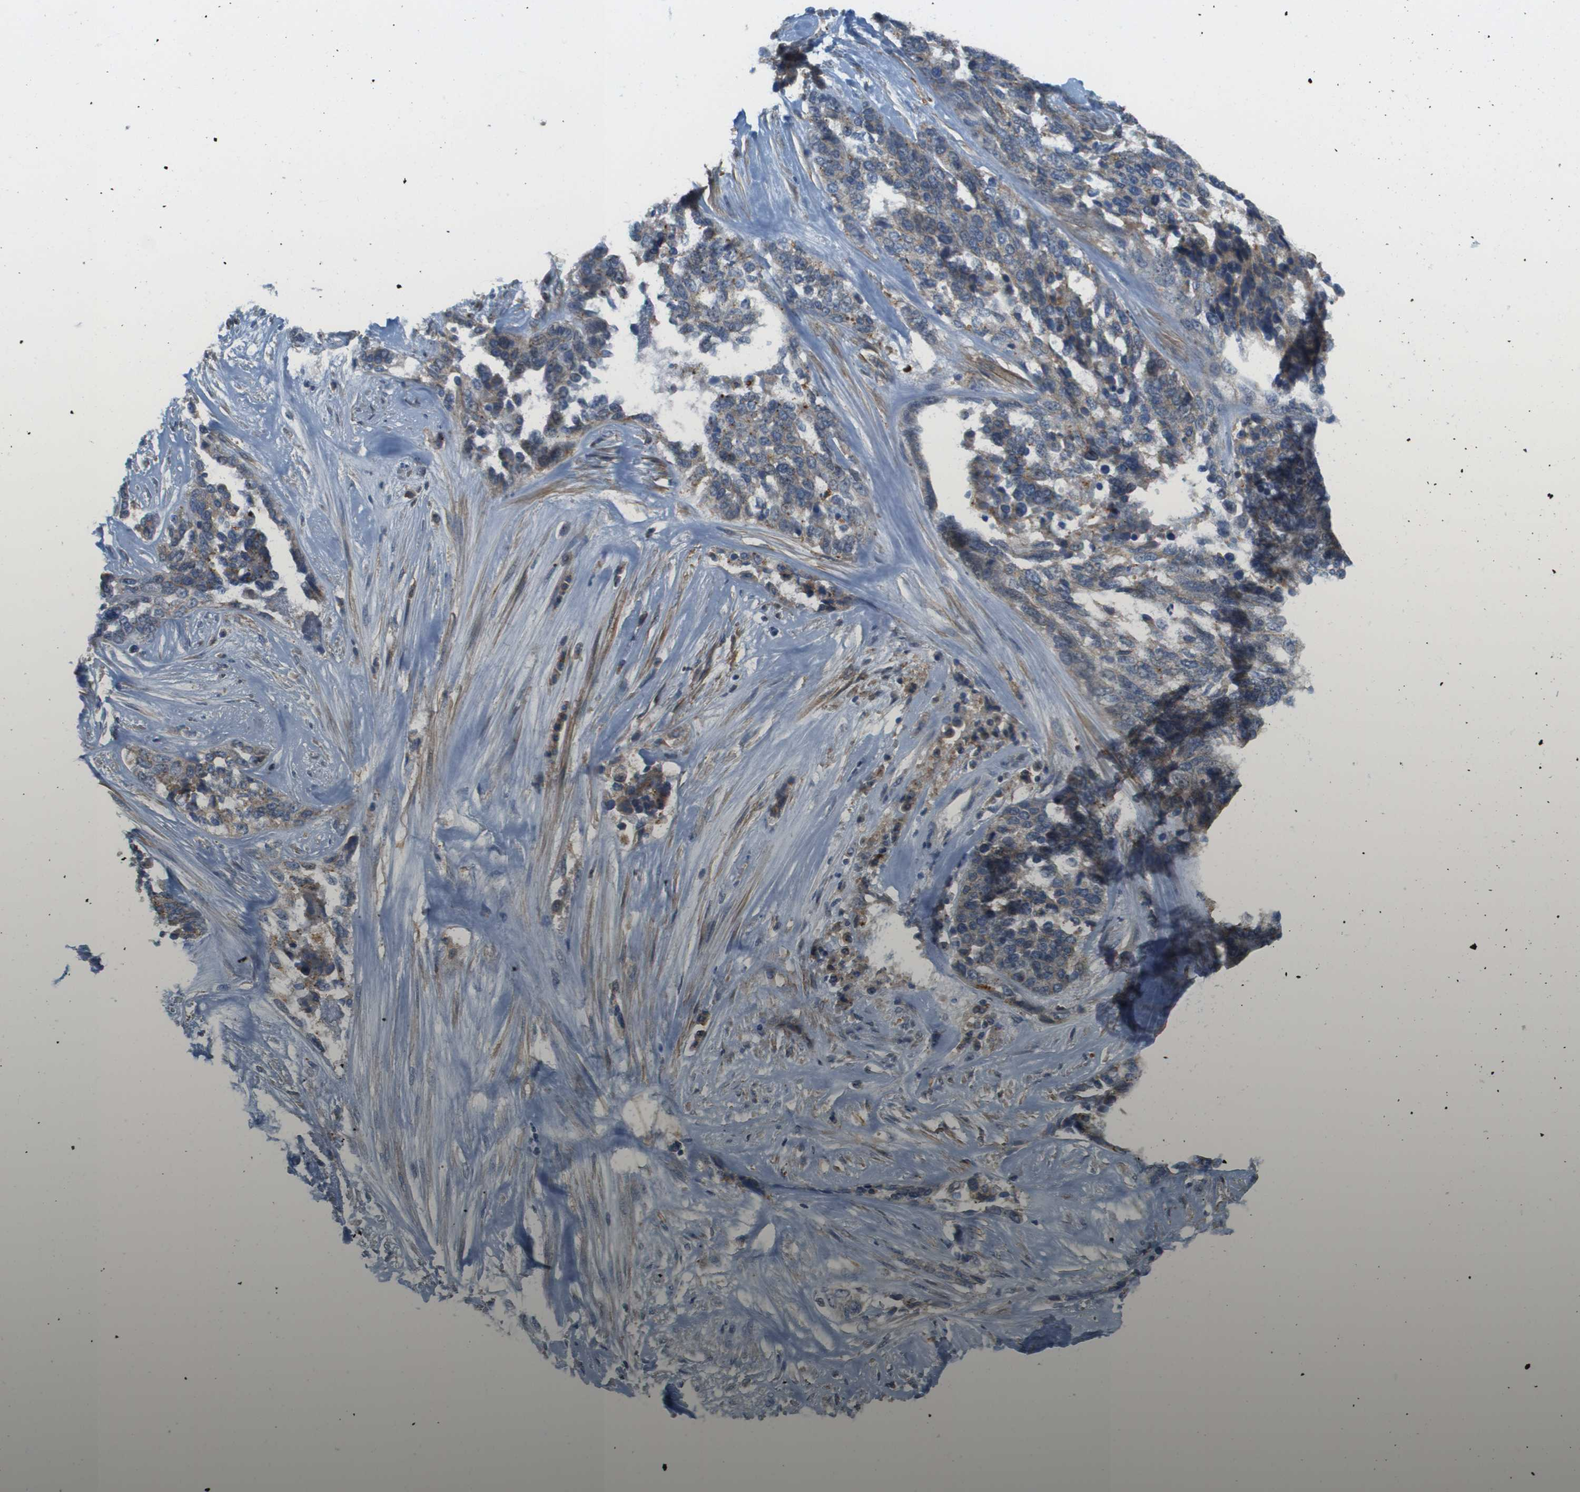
{"staining": {"intensity": "weak", "quantity": "<25%", "location": "cytoplasmic/membranous"}, "tissue": "ovarian cancer", "cell_type": "Tumor cells", "image_type": "cancer", "snomed": [{"axis": "morphology", "description": "Cystadenocarcinoma, serous, NOS"}, {"axis": "topography", "description": "Ovary"}], "caption": "There is no significant staining in tumor cells of ovarian cancer (serous cystadenocarcinoma).", "gene": "MYH11", "patient": {"sex": "female", "age": 44}}